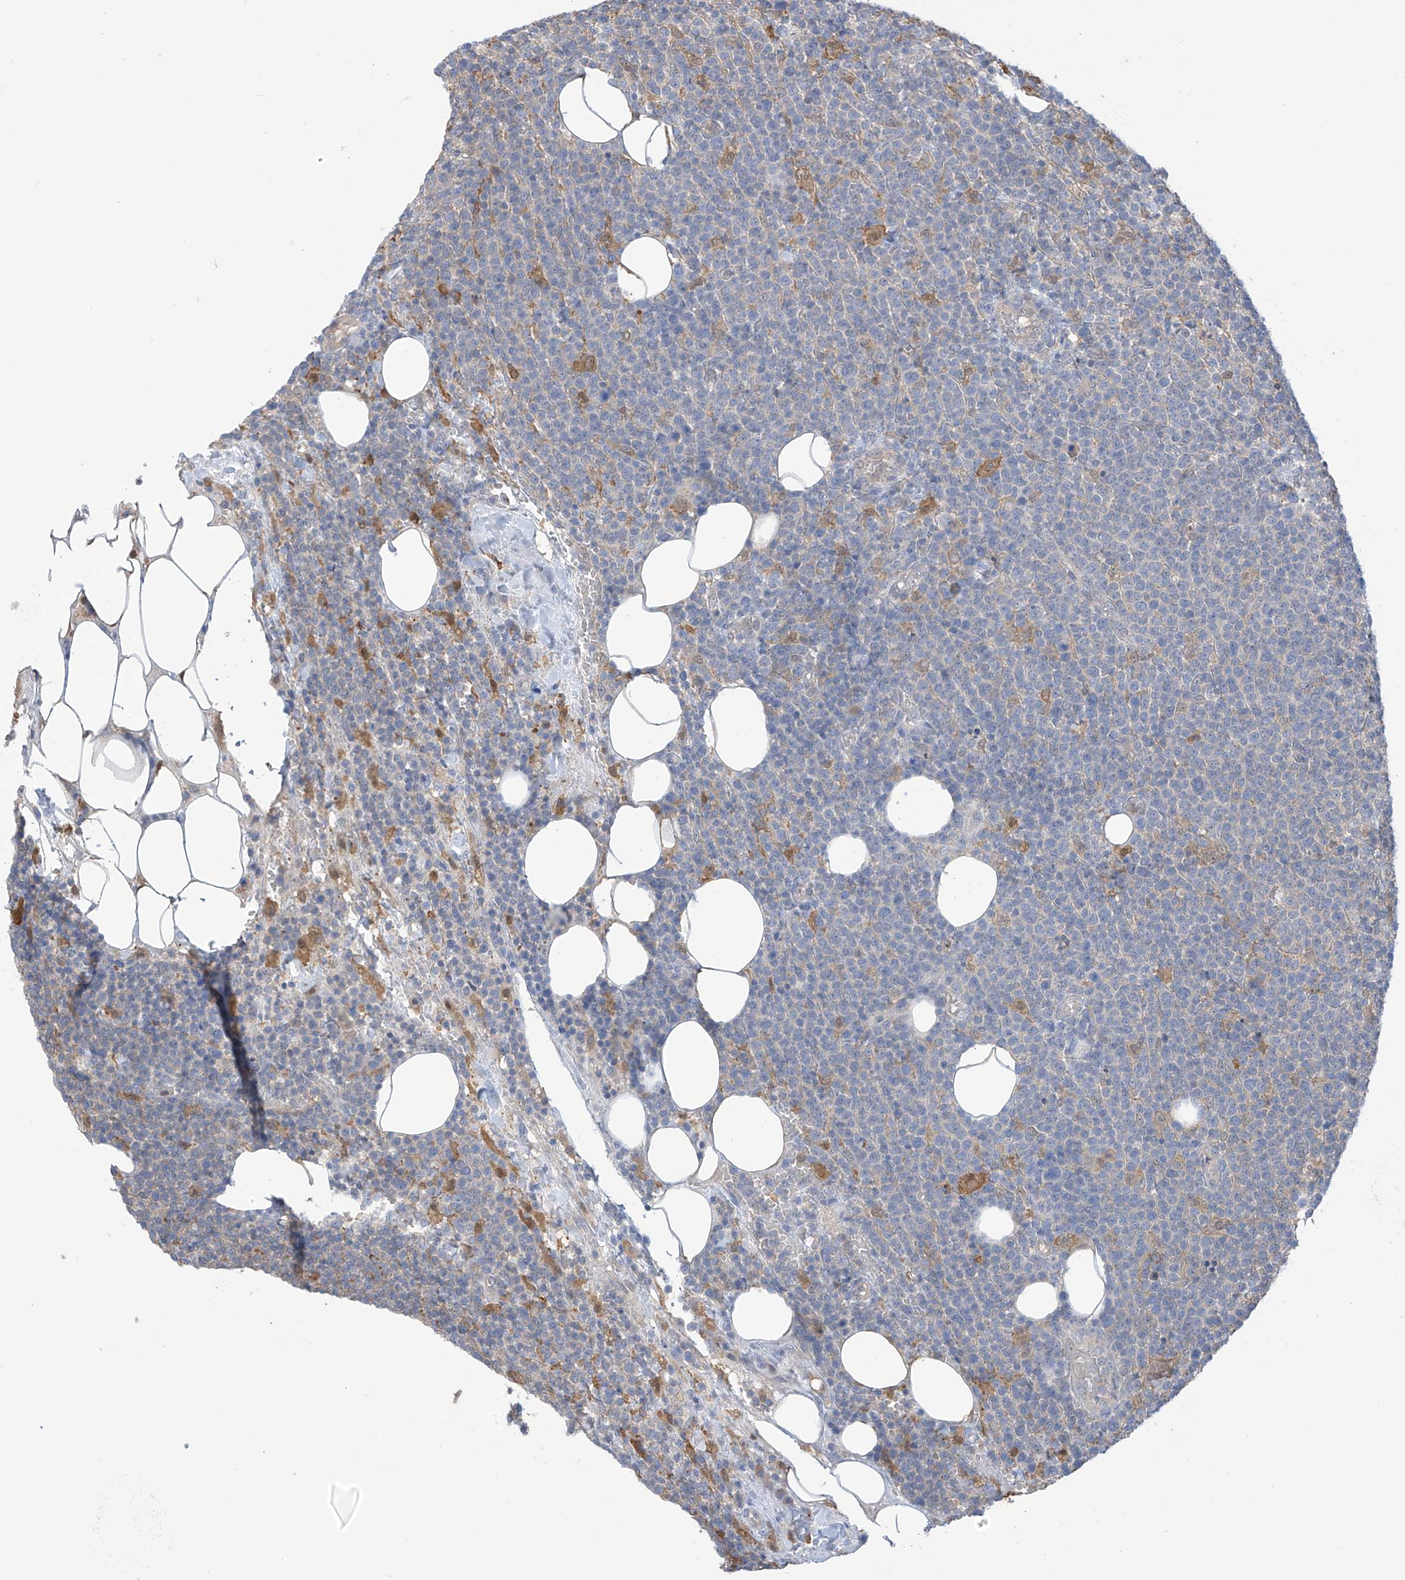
{"staining": {"intensity": "negative", "quantity": "none", "location": "none"}, "tissue": "lymphoma", "cell_type": "Tumor cells", "image_type": "cancer", "snomed": [{"axis": "morphology", "description": "Malignant lymphoma, non-Hodgkin's type, High grade"}, {"axis": "topography", "description": "Lymph node"}], "caption": "Immunohistochemistry (IHC) histopathology image of human lymphoma stained for a protein (brown), which reveals no positivity in tumor cells.", "gene": "IDH1", "patient": {"sex": "male", "age": 61}}